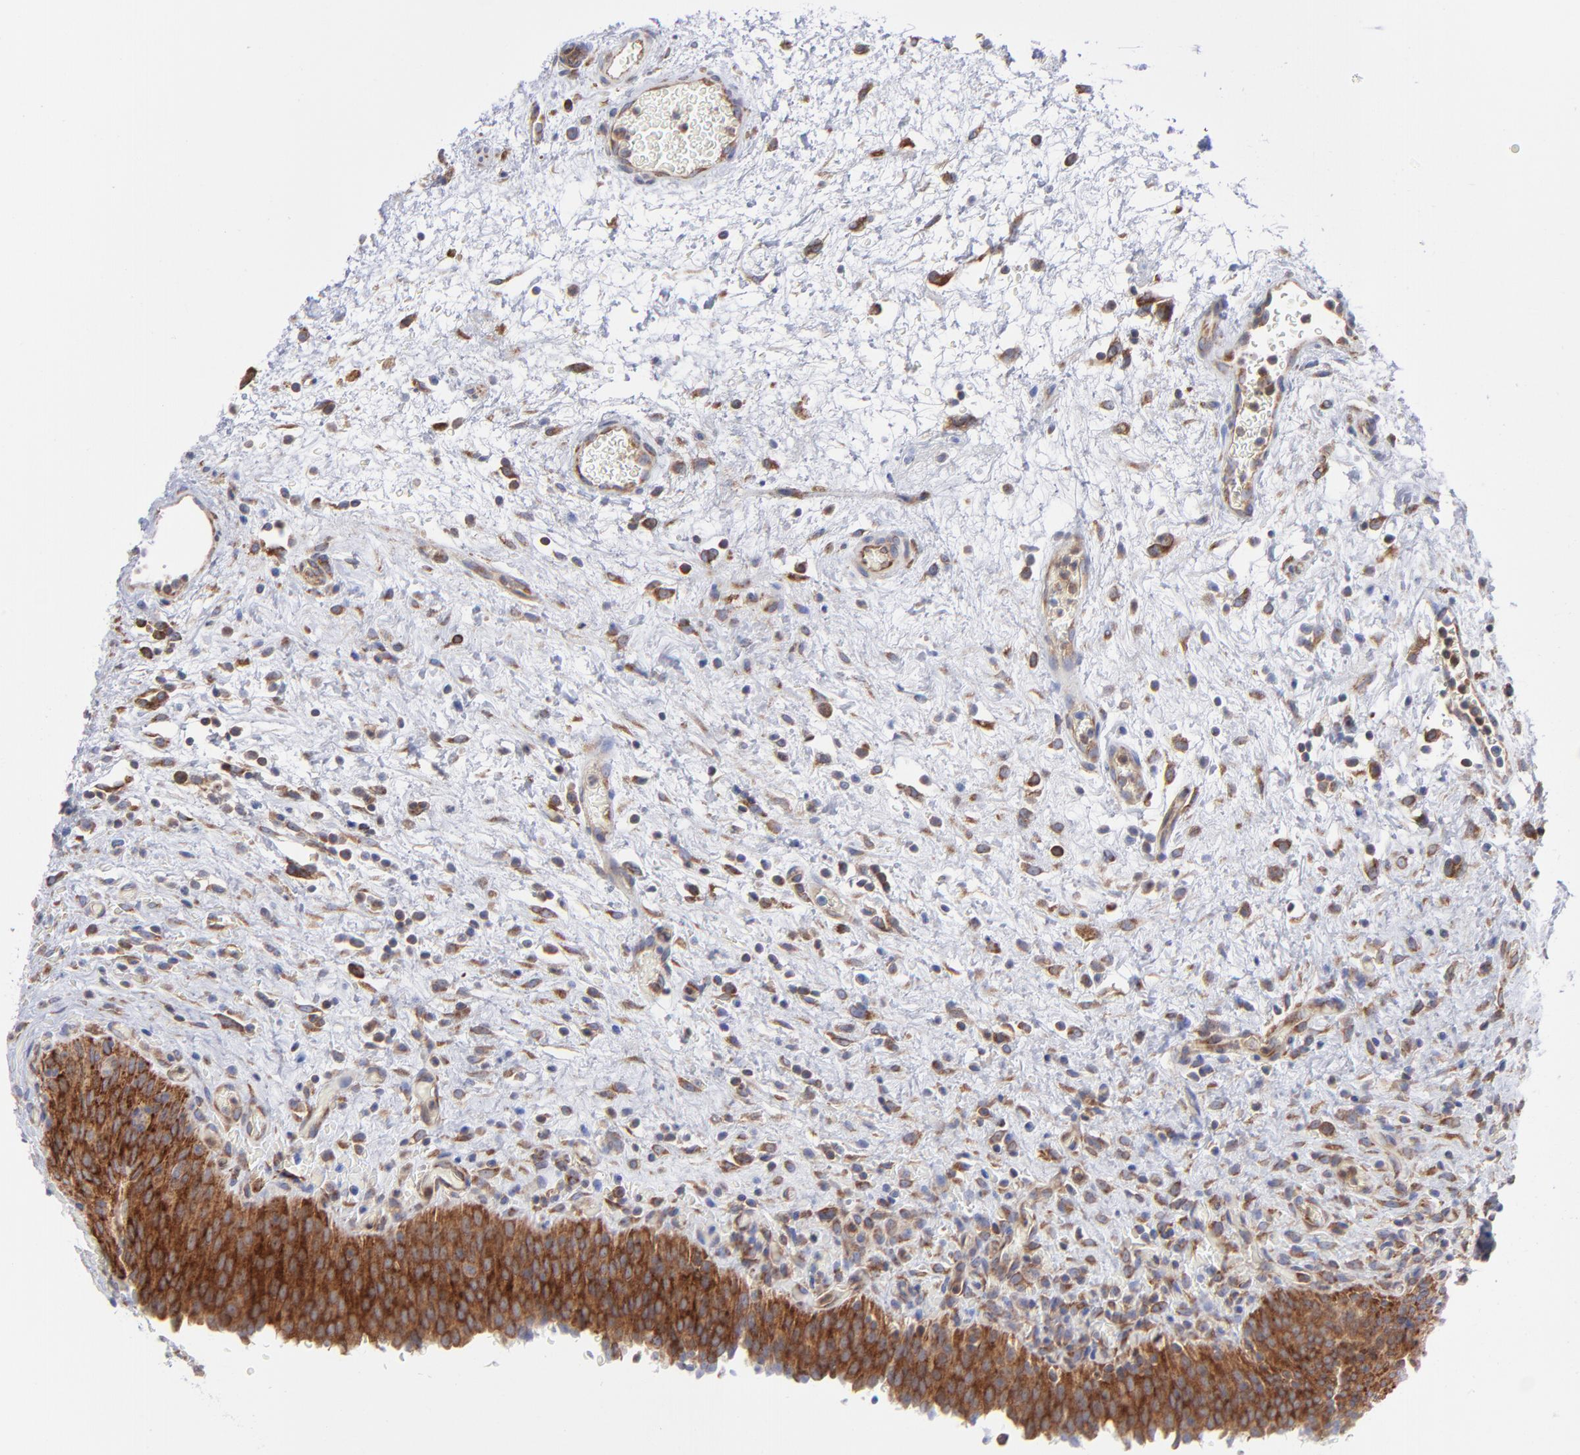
{"staining": {"intensity": "strong", "quantity": ">75%", "location": "cytoplasmic/membranous"}, "tissue": "urinary bladder", "cell_type": "Urothelial cells", "image_type": "normal", "snomed": [{"axis": "morphology", "description": "Normal tissue, NOS"}, {"axis": "topography", "description": "Urinary bladder"}], "caption": "High-power microscopy captured an IHC image of normal urinary bladder, revealing strong cytoplasmic/membranous positivity in approximately >75% of urothelial cells.", "gene": "EIF2AK2", "patient": {"sex": "male", "age": 51}}